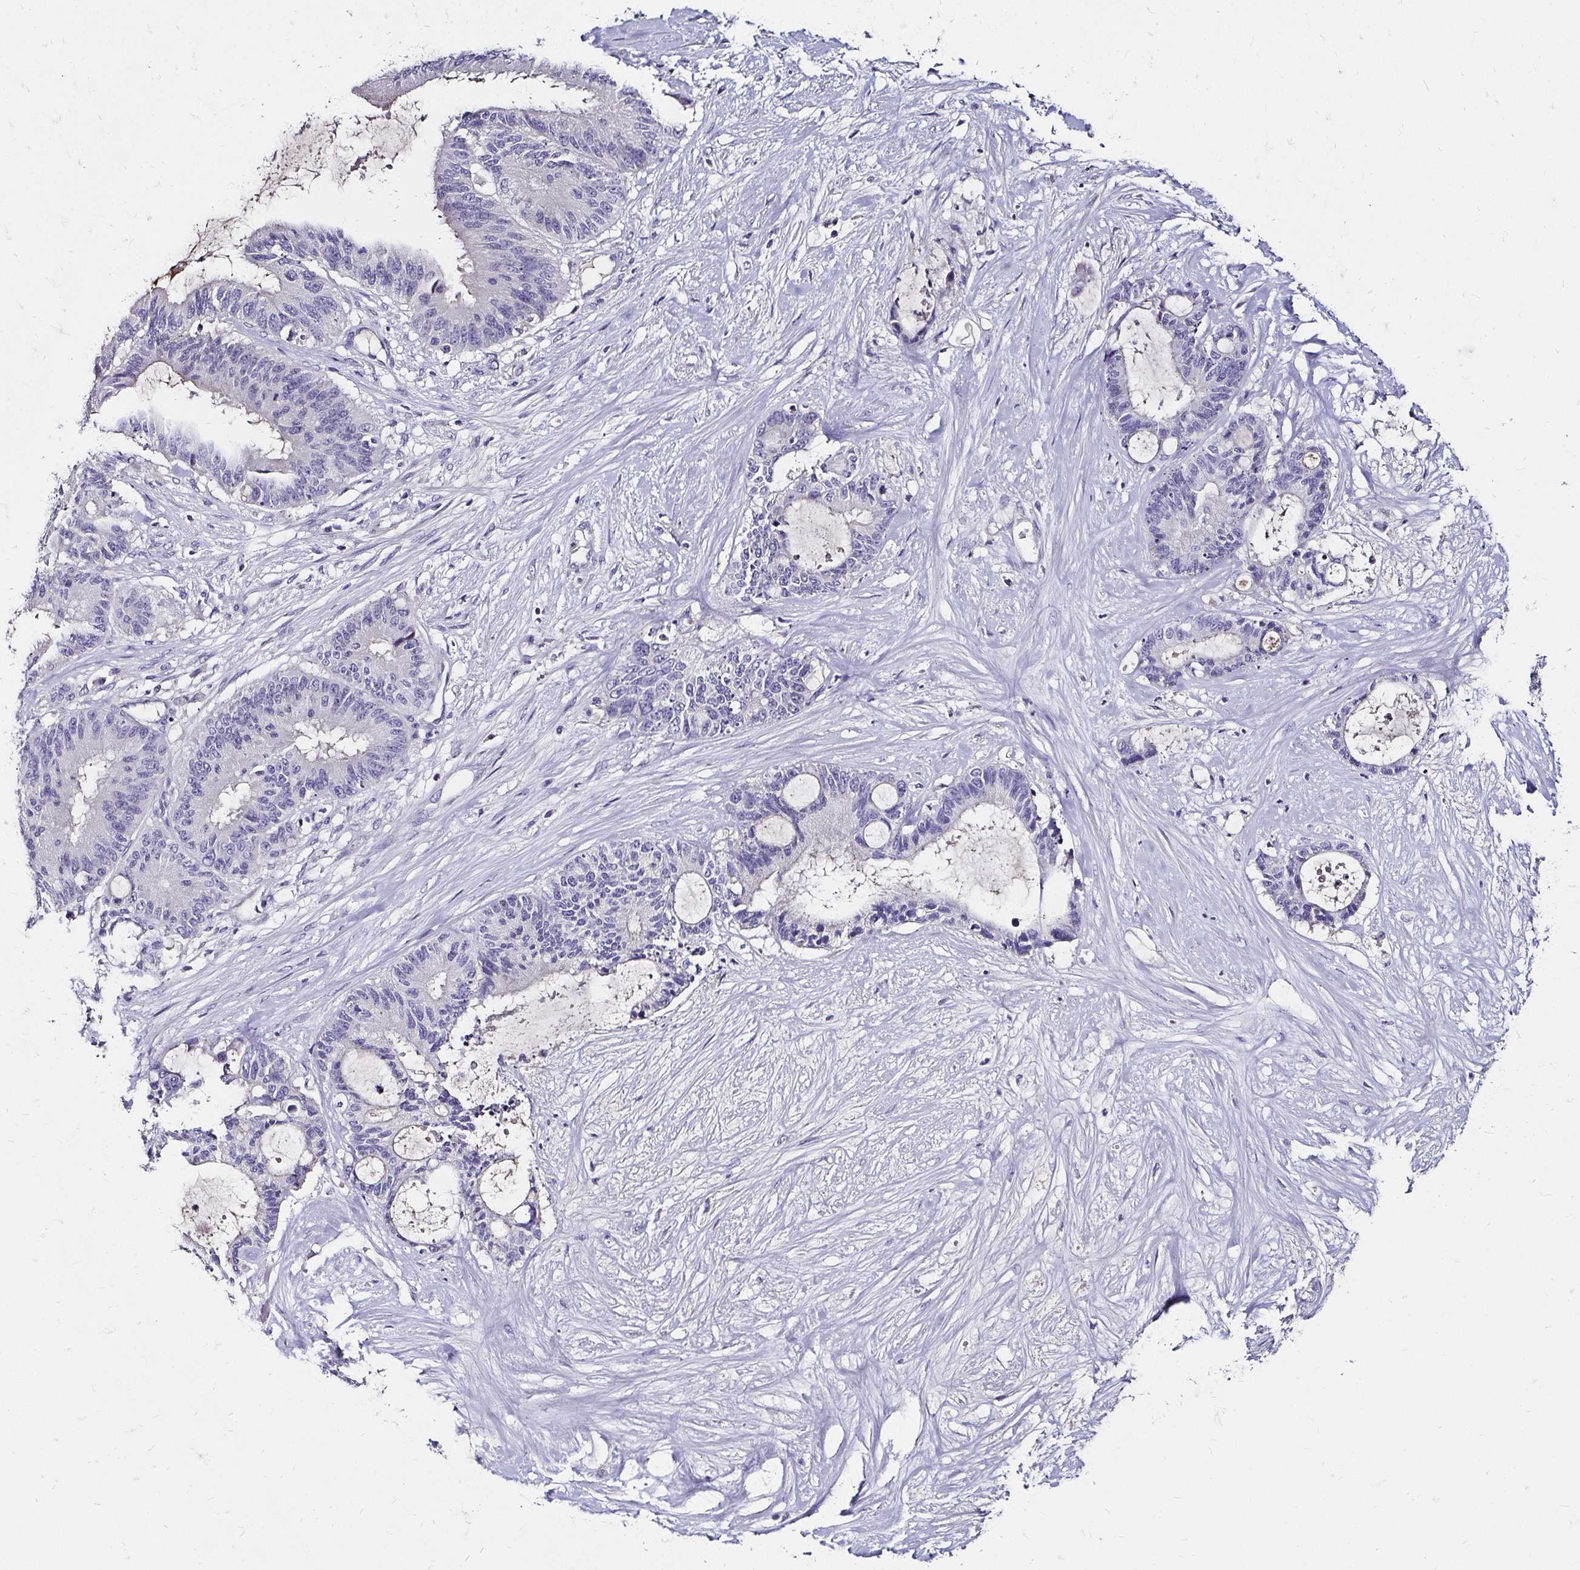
{"staining": {"intensity": "negative", "quantity": "none", "location": "none"}, "tissue": "liver cancer", "cell_type": "Tumor cells", "image_type": "cancer", "snomed": [{"axis": "morphology", "description": "Normal tissue, NOS"}, {"axis": "morphology", "description": "Cholangiocarcinoma"}, {"axis": "topography", "description": "Liver"}, {"axis": "topography", "description": "Peripheral nerve tissue"}], "caption": "Immunohistochemical staining of liver cancer displays no significant expression in tumor cells.", "gene": "SCG3", "patient": {"sex": "female", "age": 73}}